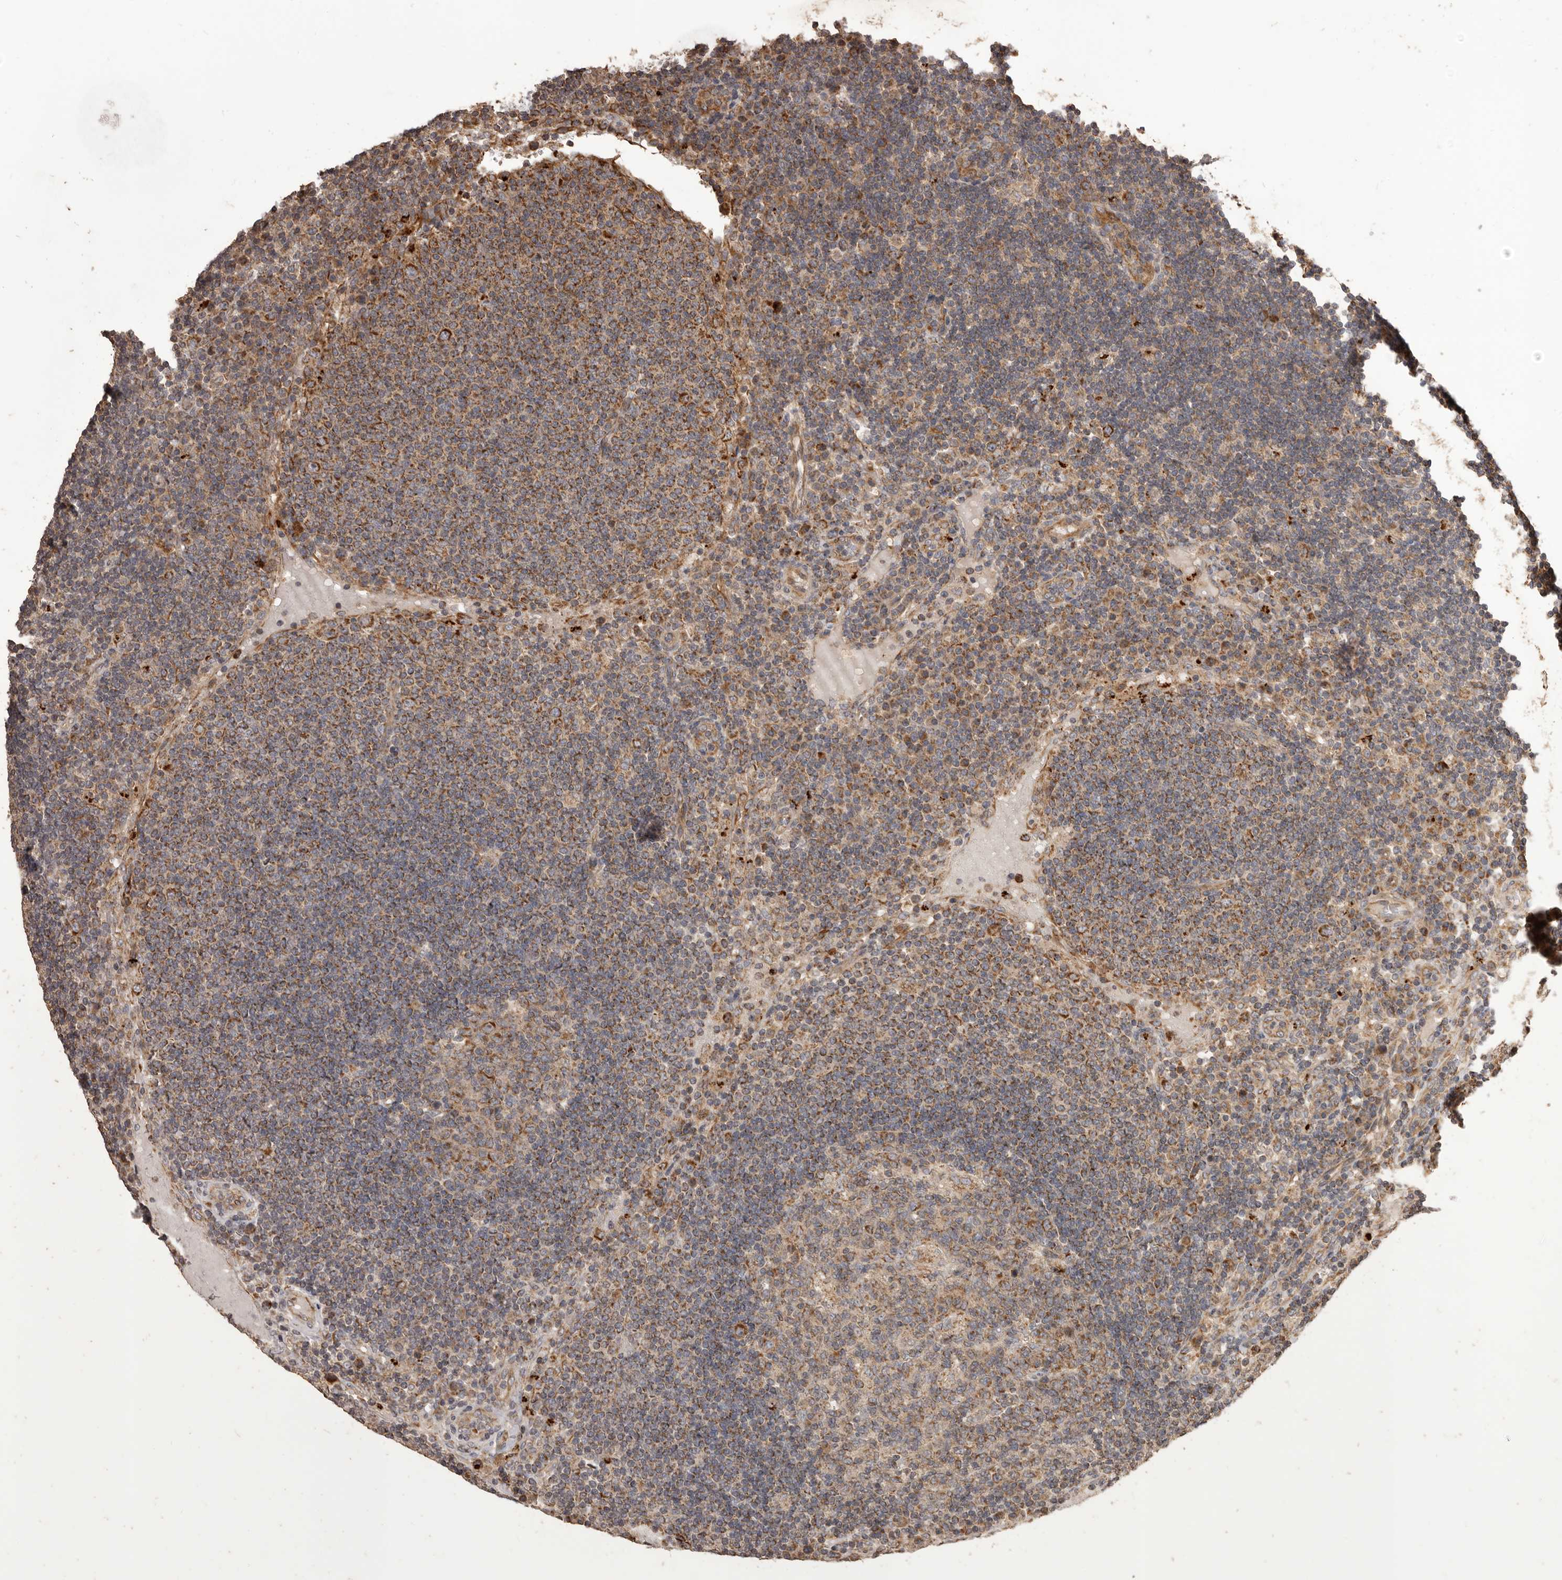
{"staining": {"intensity": "moderate", "quantity": "25%-75%", "location": "cytoplasmic/membranous"}, "tissue": "lymph node", "cell_type": "Germinal center cells", "image_type": "normal", "snomed": [{"axis": "morphology", "description": "Normal tissue, NOS"}, {"axis": "topography", "description": "Lymph node"}], "caption": "The photomicrograph reveals immunohistochemical staining of unremarkable lymph node. There is moderate cytoplasmic/membranous positivity is identified in approximately 25%-75% of germinal center cells.", "gene": "QRSL1", "patient": {"sex": "female", "age": 53}}